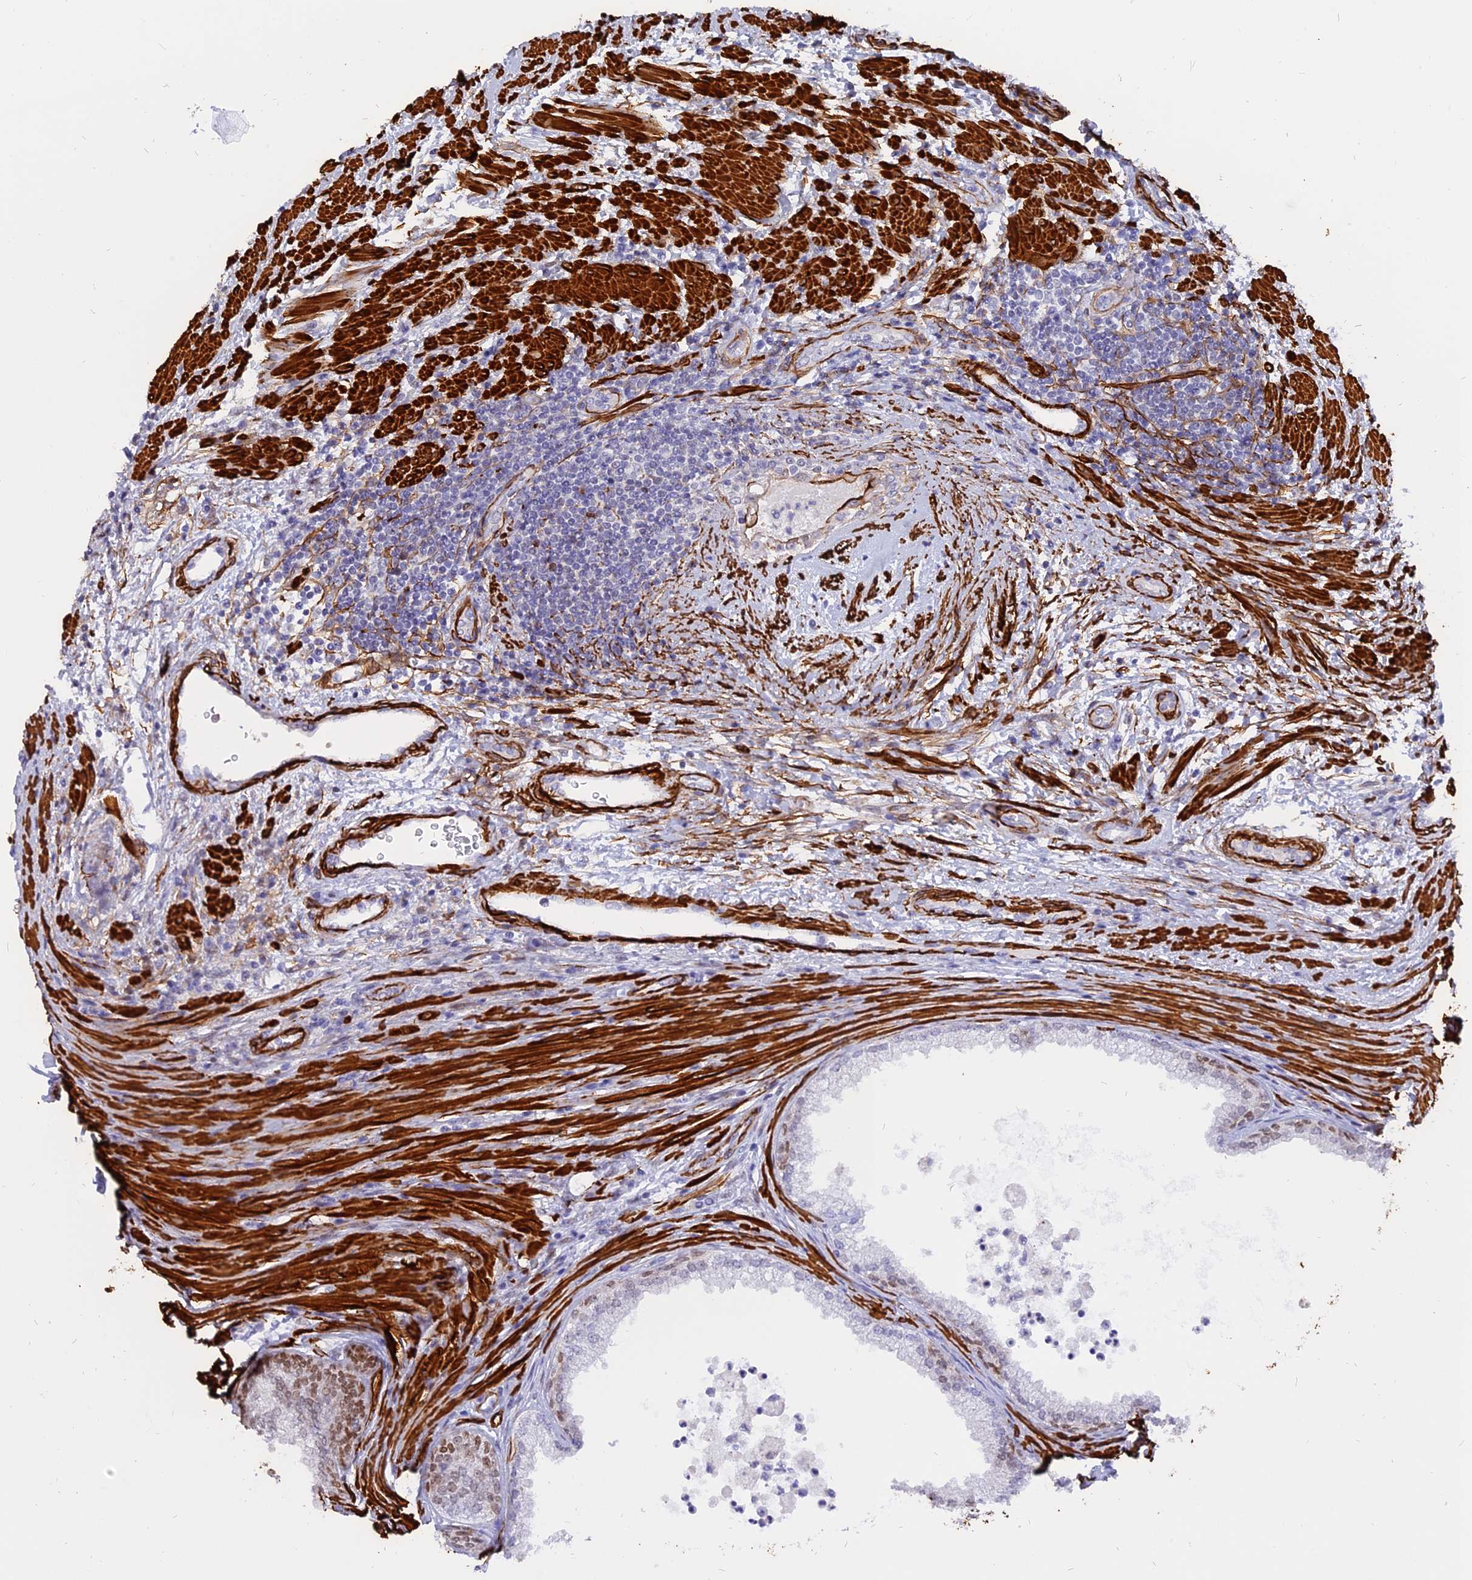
{"staining": {"intensity": "moderate", "quantity": "<25%", "location": "nuclear"}, "tissue": "prostate", "cell_type": "Glandular cells", "image_type": "normal", "snomed": [{"axis": "morphology", "description": "Normal tissue, NOS"}, {"axis": "topography", "description": "Prostate"}], "caption": "About <25% of glandular cells in benign human prostate reveal moderate nuclear protein staining as visualized by brown immunohistochemical staining.", "gene": "CENPV", "patient": {"sex": "male", "age": 76}}